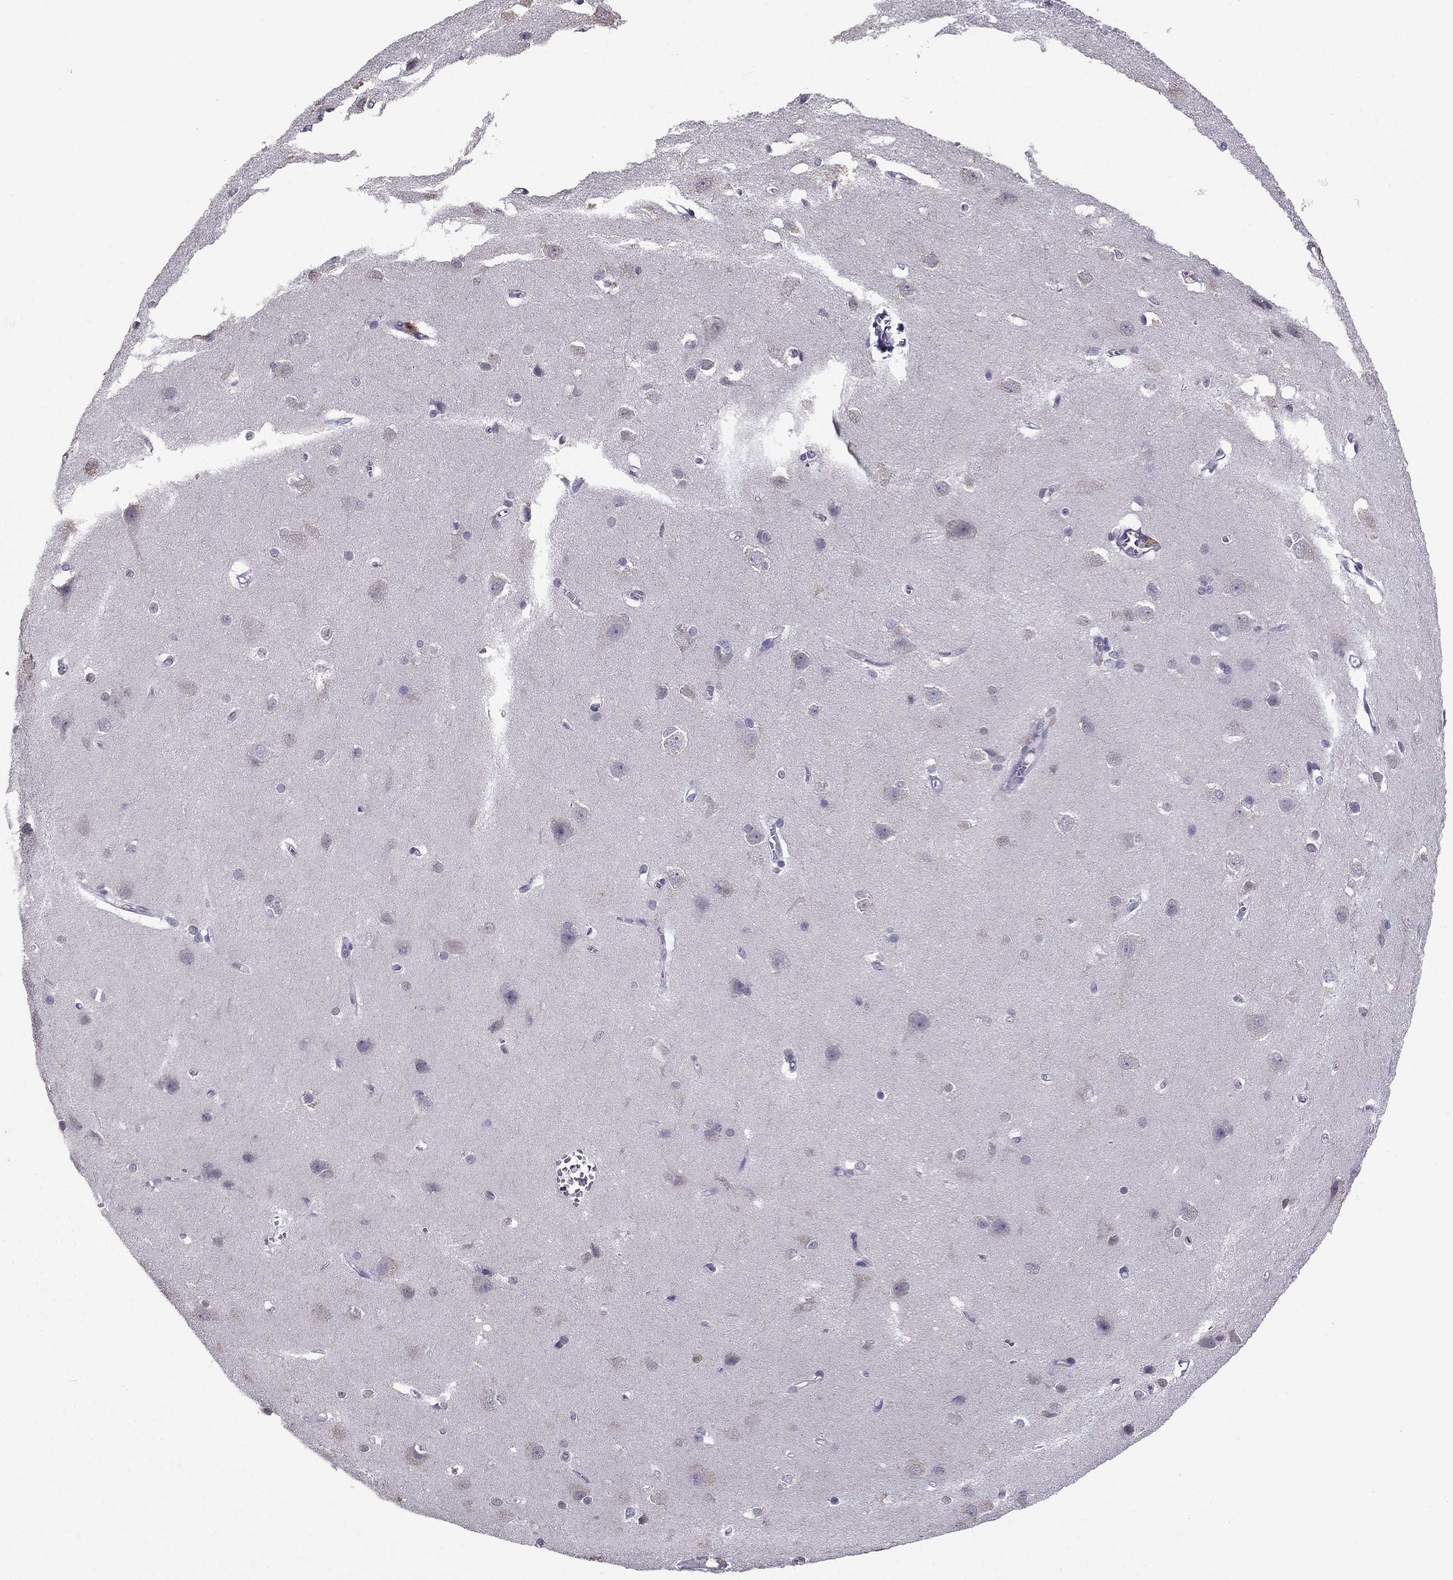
{"staining": {"intensity": "negative", "quantity": "none", "location": "none"}, "tissue": "cerebral cortex", "cell_type": "Endothelial cells", "image_type": "normal", "snomed": [{"axis": "morphology", "description": "Normal tissue, NOS"}, {"axis": "topography", "description": "Cerebral cortex"}], "caption": "Cerebral cortex stained for a protein using IHC exhibits no positivity endothelial cells.", "gene": "ARHGAP11A", "patient": {"sex": "male", "age": 37}}